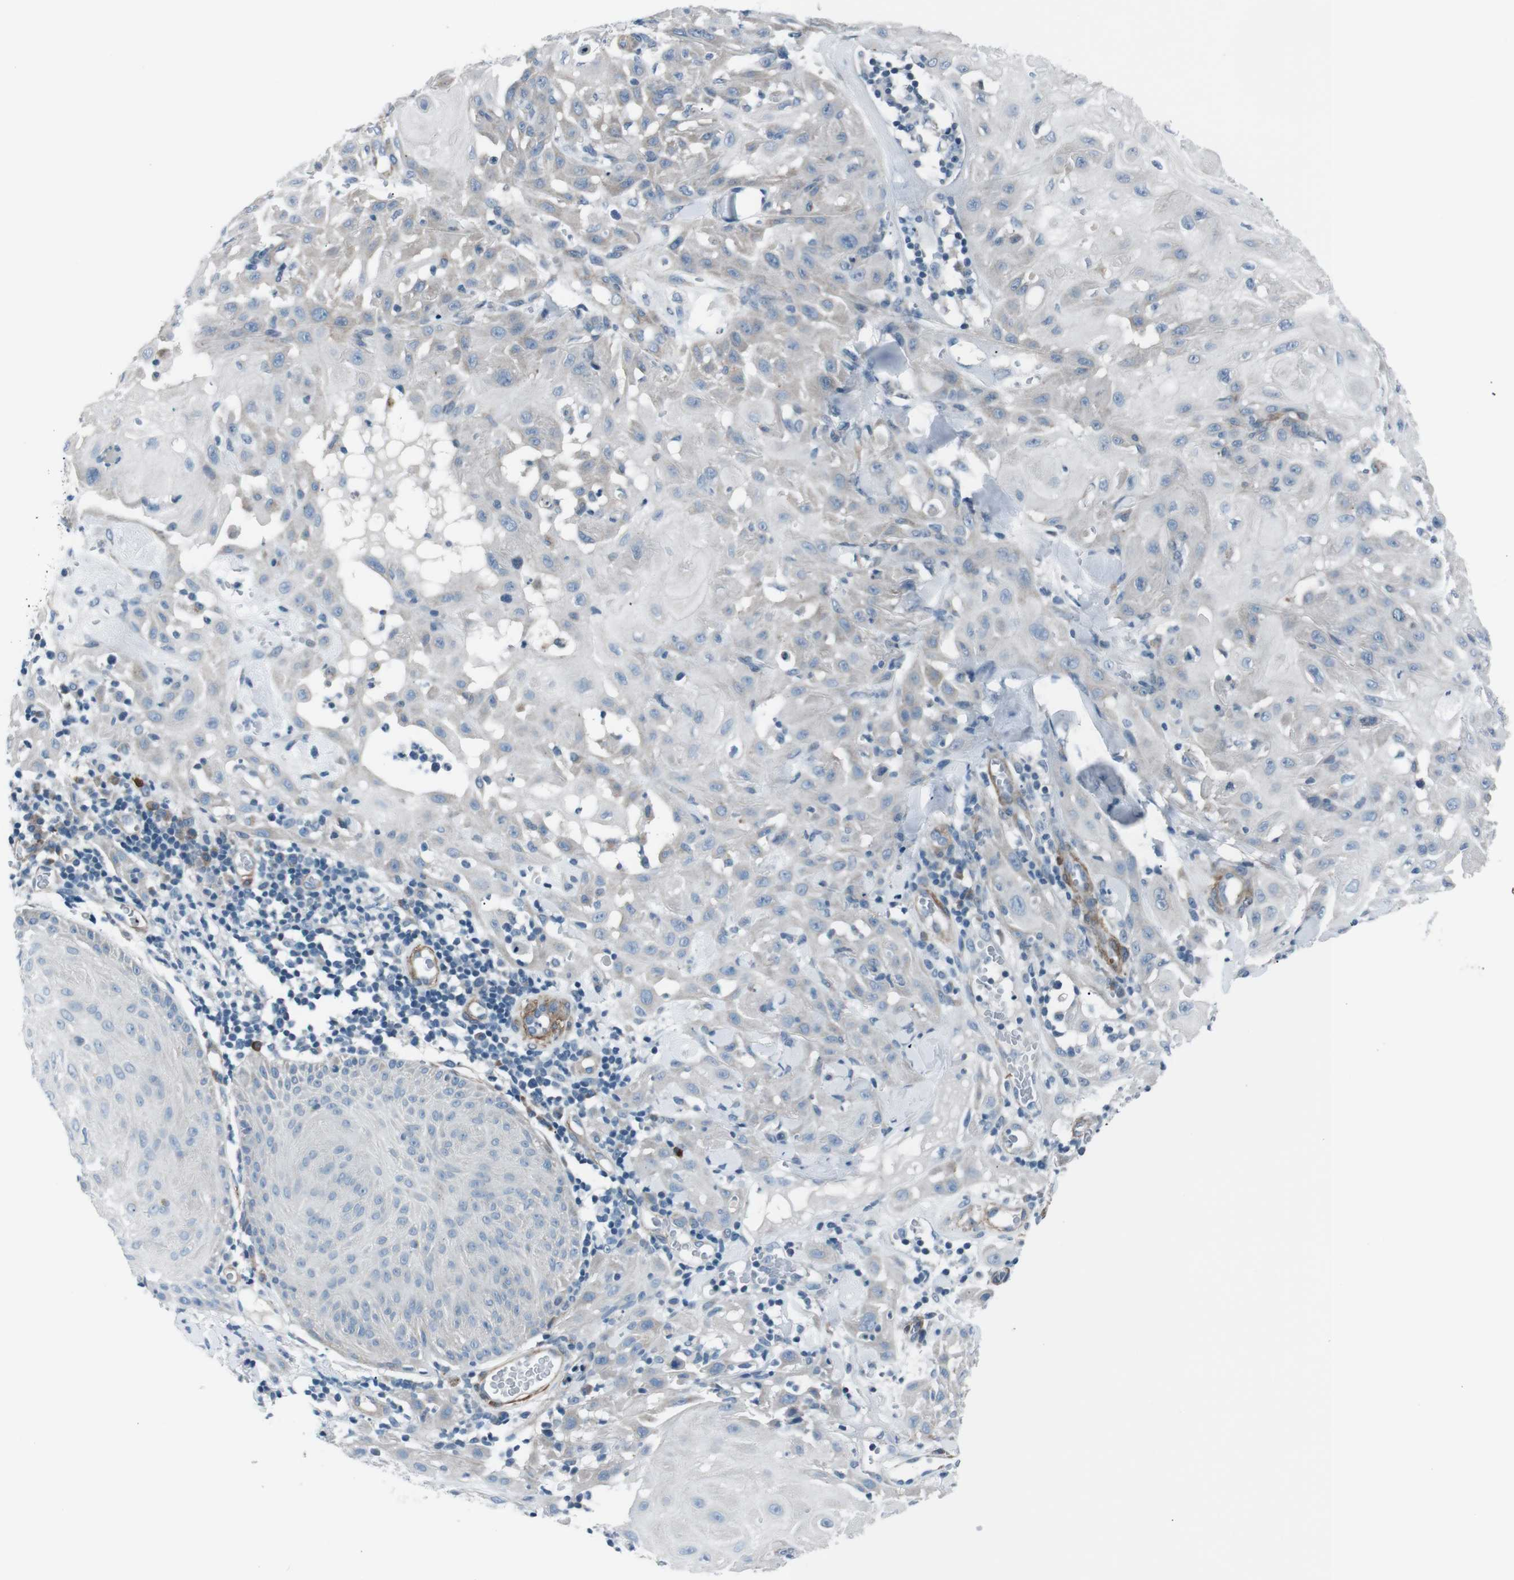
{"staining": {"intensity": "negative", "quantity": "none", "location": "none"}, "tissue": "skin cancer", "cell_type": "Tumor cells", "image_type": "cancer", "snomed": [{"axis": "morphology", "description": "Squamous cell carcinoma, NOS"}, {"axis": "topography", "description": "Skin"}], "caption": "Tumor cells show no significant expression in skin cancer.", "gene": "PDLIM5", "patient": {"sex": "male", "age": 24}}